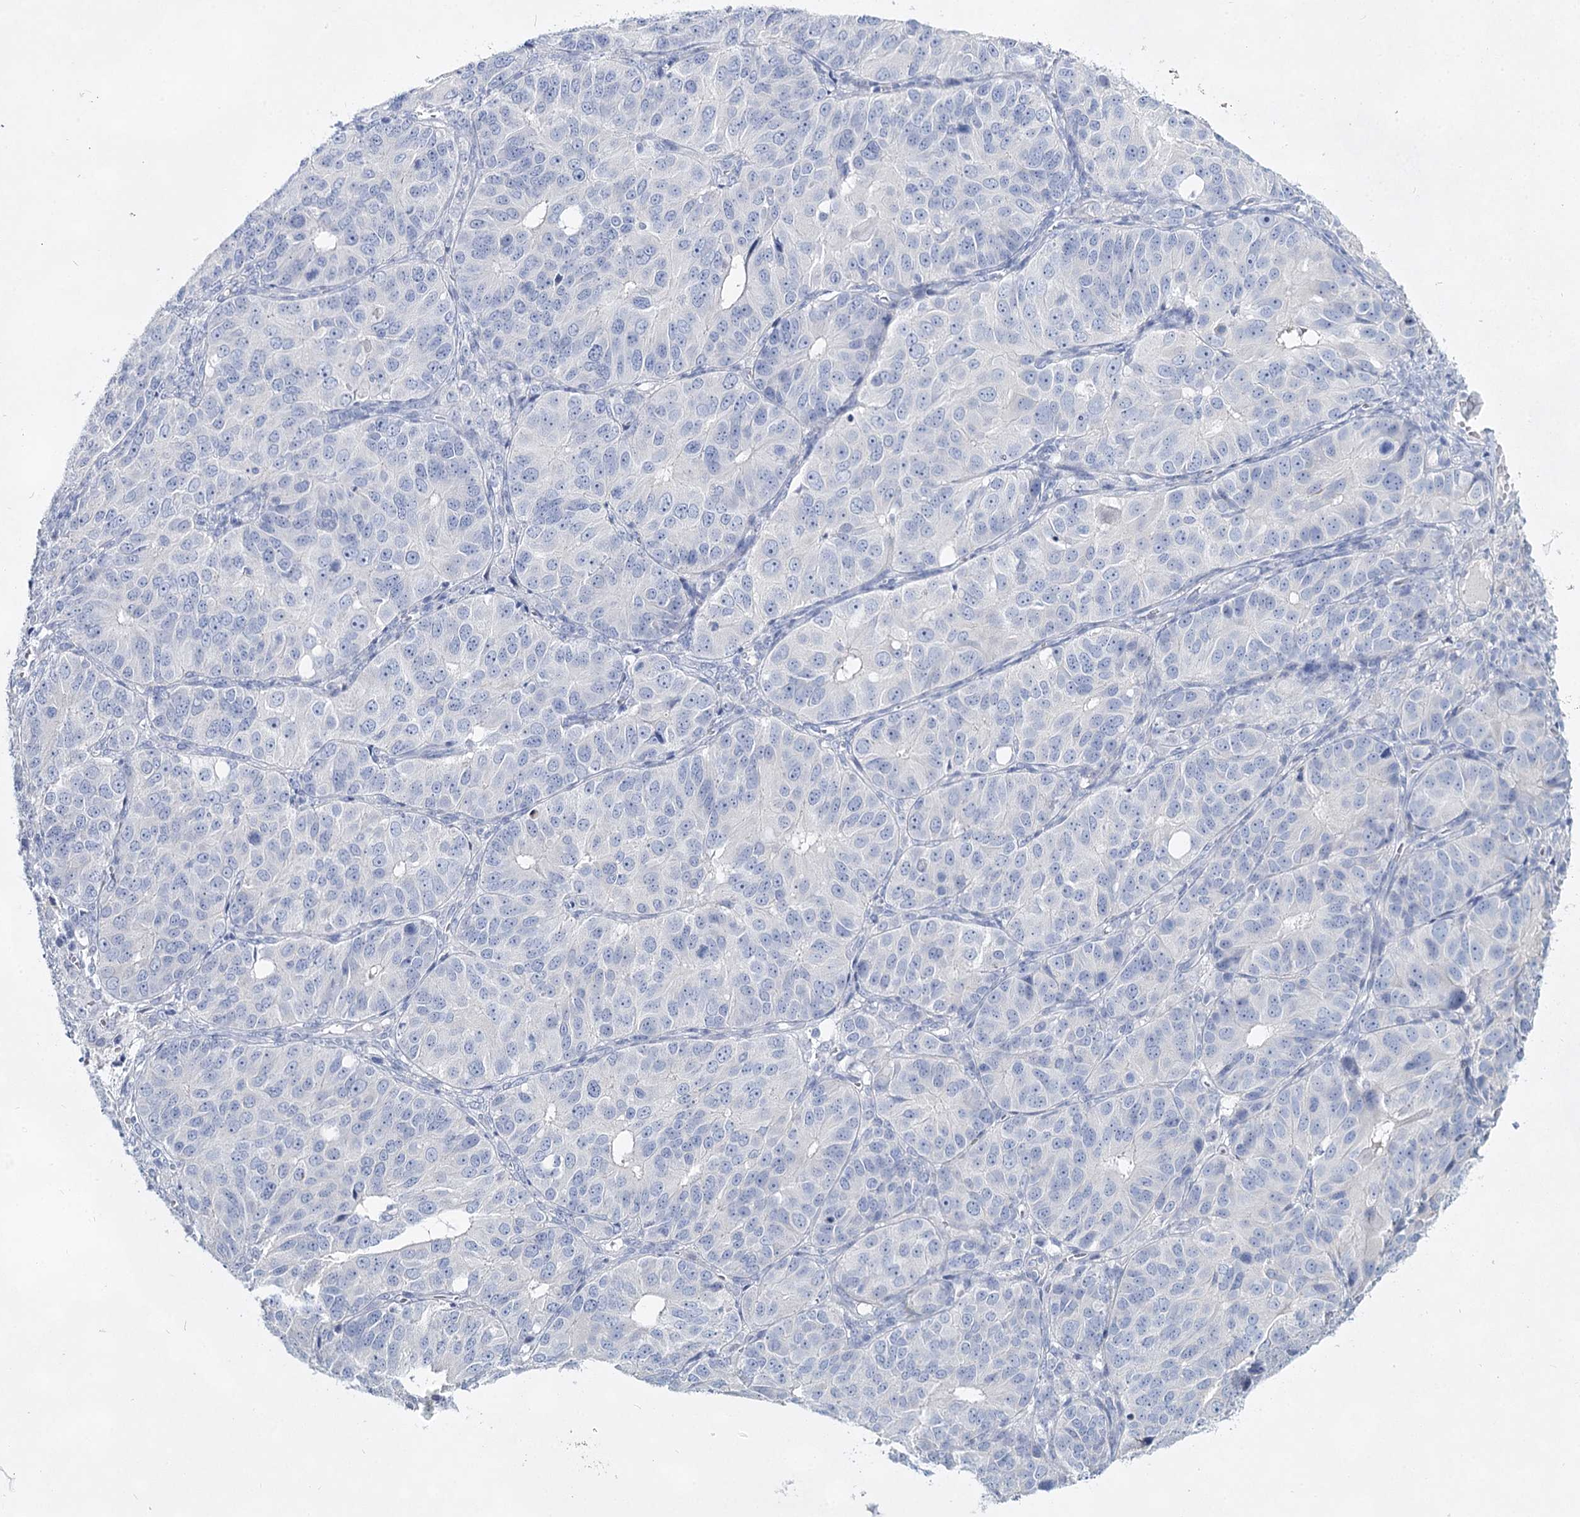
{"staining": {"intensity": "negative", "quantity": "none", "location": "none"}, "tissue": "ovarian cancer", "cell_type": "Tumor cells", "image_type": "cancer", "snomed": [{"axis": "morphology", "description": "Carcinoma, endometroid"}, {"axis": "topography", "description": "Ovary"}], "caption": "Protein analysis of endometroid carcinoma (ovarian) reveals no significant expression in tumor cells.", "gene": "SLC17A2", "patient": {"sex": "female", "age": 51}}